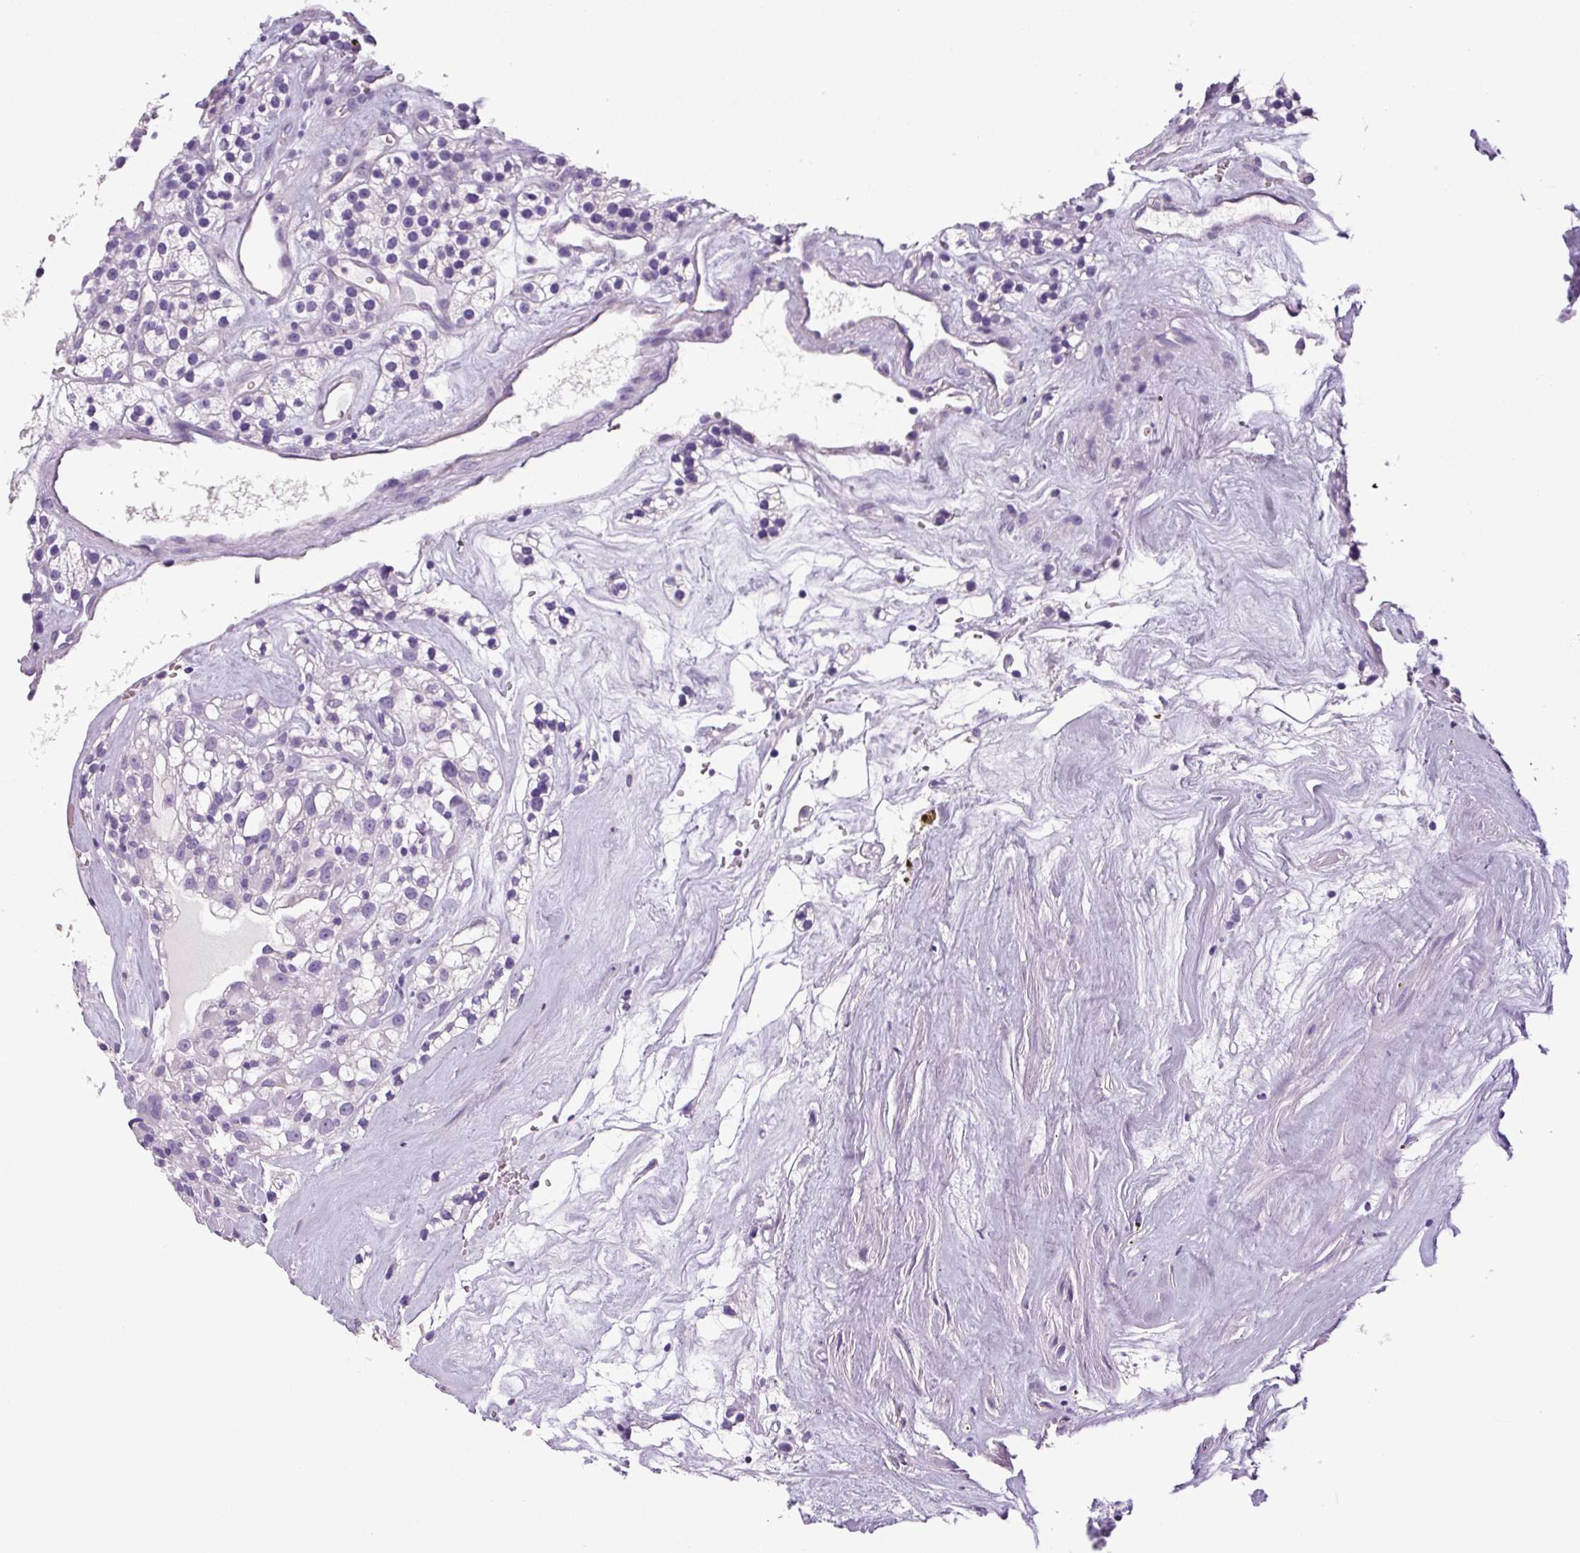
{"staining": {"intensity": "negative", "quantity": "none", "location": "none"}, "tissue": "renal cancer", "cell_type": "Tumor cells", "image_type": "cancer", "snomed": [{"axis": "morphology", "description": "Adenocarcinoma, NOS"}, {"axis": "topography", "description": "Kidney"}], "caption": "DAB immunohistochemical staining of renal cancer (adenocarcinoma) reveals no significant expression in tumor cells. (DAB IHC with hematoxylin counter stain).", "gene": "CHGA", "patient": {"sex": "female", "age": 57}}